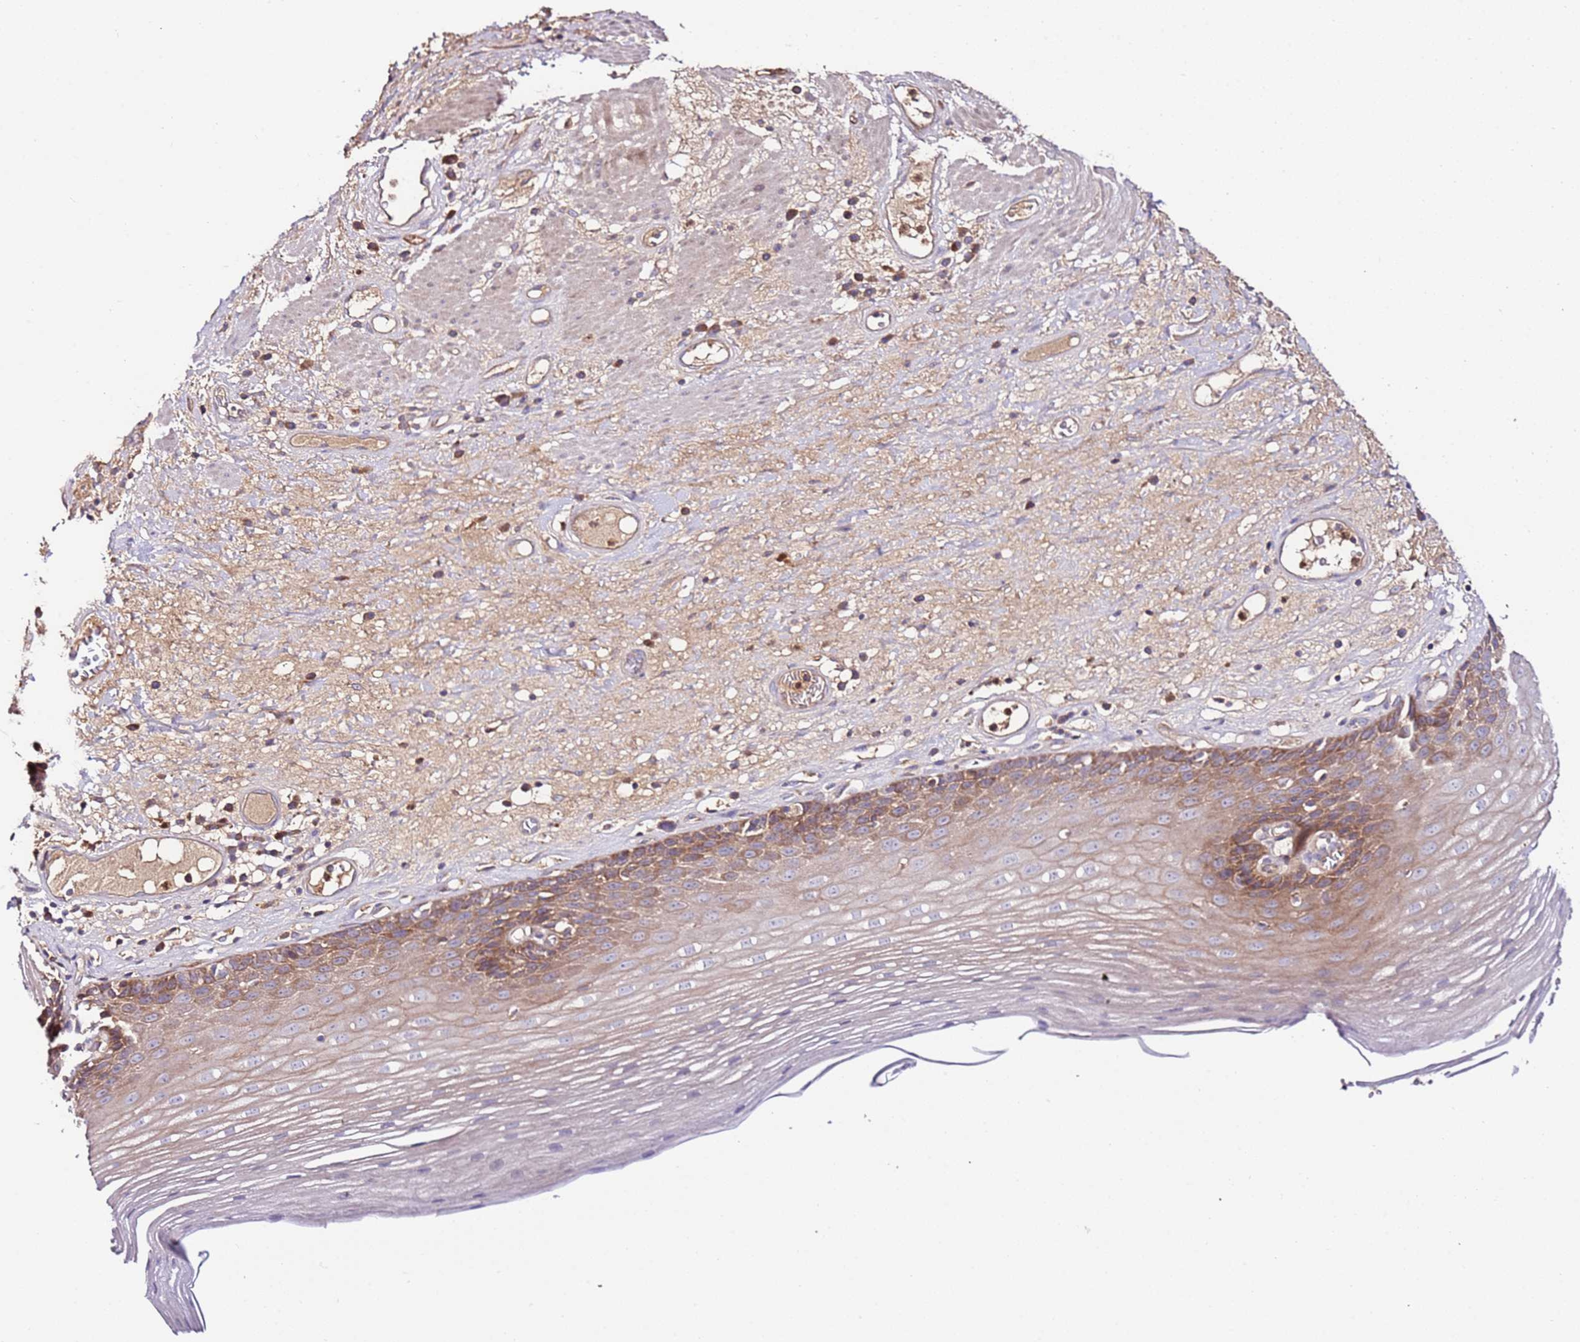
{"staining": {"intensity": "moderate", "quantity": "25%-75%", "location": "cytoplasmic/membranous"}, "tissue": "esophagus", "cell_type": "Squamous epithelial cells", "image_type": "normal", "snomed": [{"axis": "morphology", "description": "Normal tissue, NOS"}, {"axis": "topography", "description": "Esophagus"}], "caption": "Immunohistochemistry (DAB) staining of benign esophagus demonstrates moderate cytoplasmic/membranous protein staining in approximately 25%-75% of squamous epithelial cells.", "gene": "FLVCR1", "patient": {"sex": "male", "age": 62}}